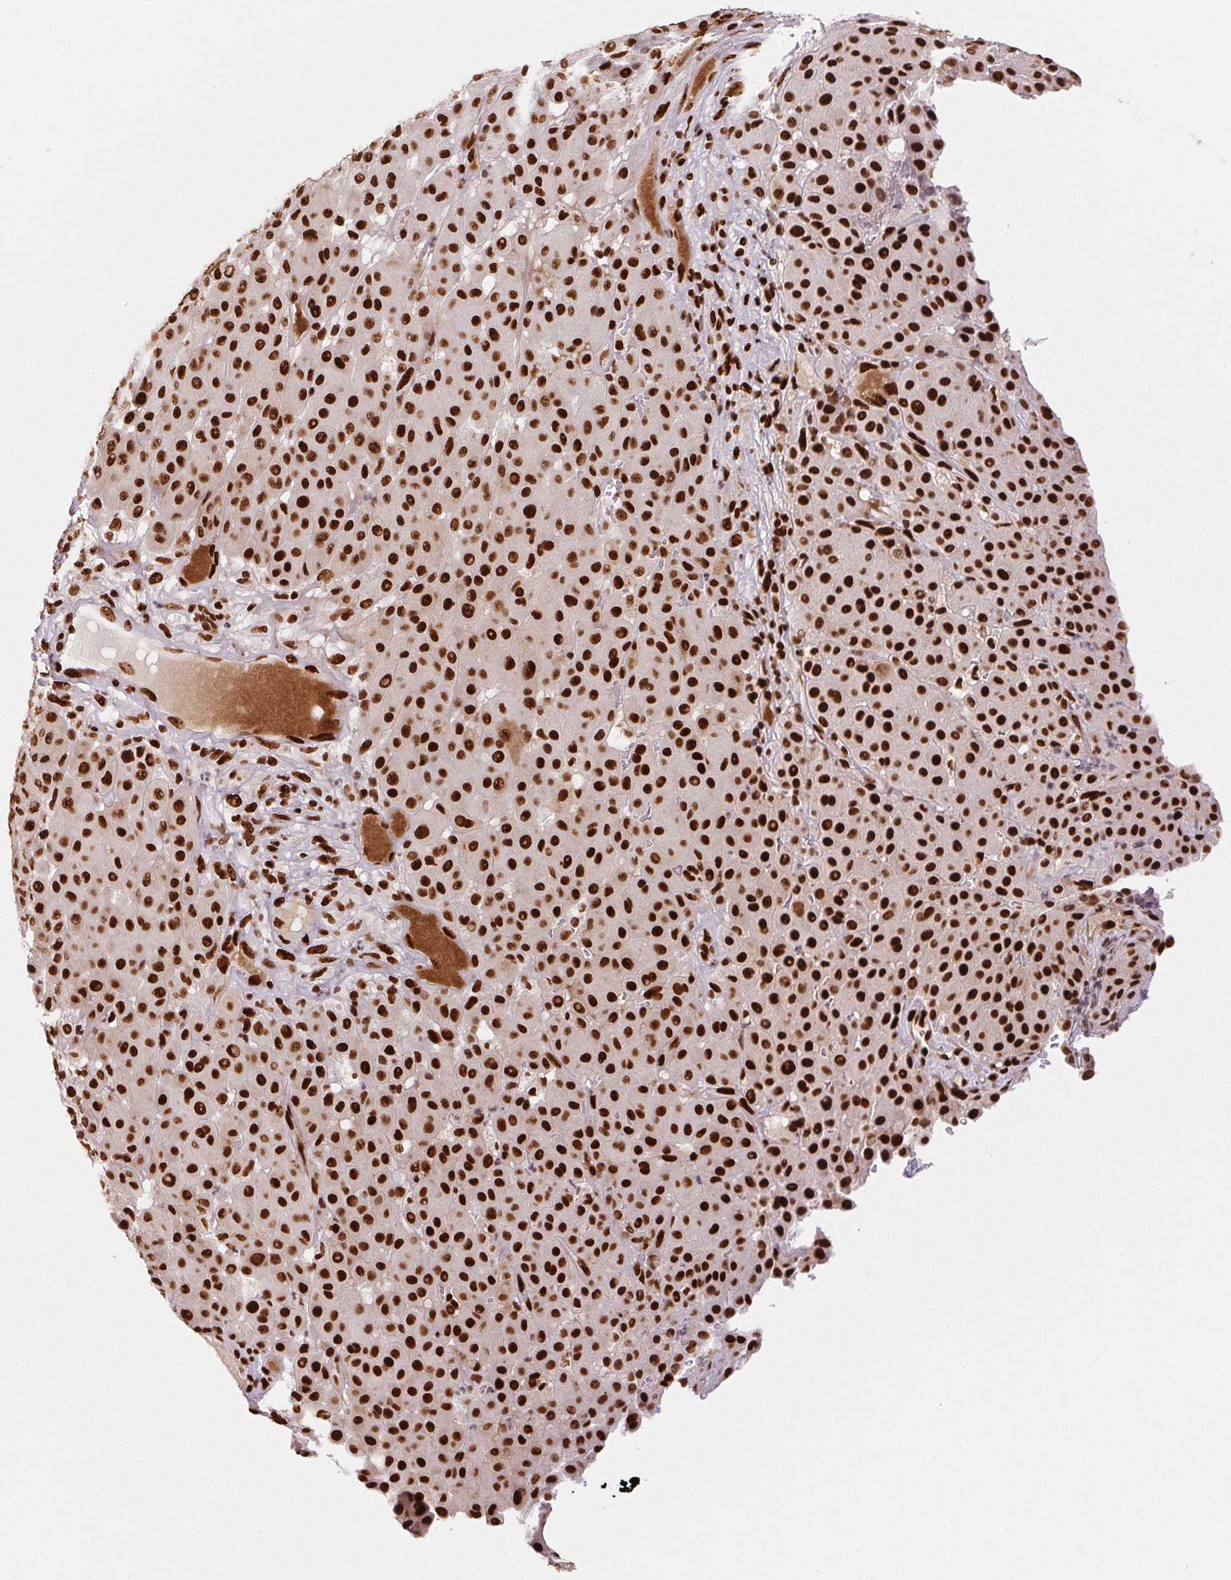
{"staining": {"intensity": "strong", "quantity": ">75%", "location": "nuclear"}, "tissue": "melanoma", "cell_type": "Tumor cells", "image_type": "cancer", "snomed": [{"axis": "morphology", "description": "Malignant melanoma, Metastatic site"}, {"axis": "topography", "description": "Smooth muscle"}], "caption": "Strong nuclear staining for a protein is present in about >75% of tumor cells of malignant melanoma (metastatic site) using immunohistochemistry (IHC).", "gene": "ZNF80", "patient": {"sex": "male", "age": 41}}